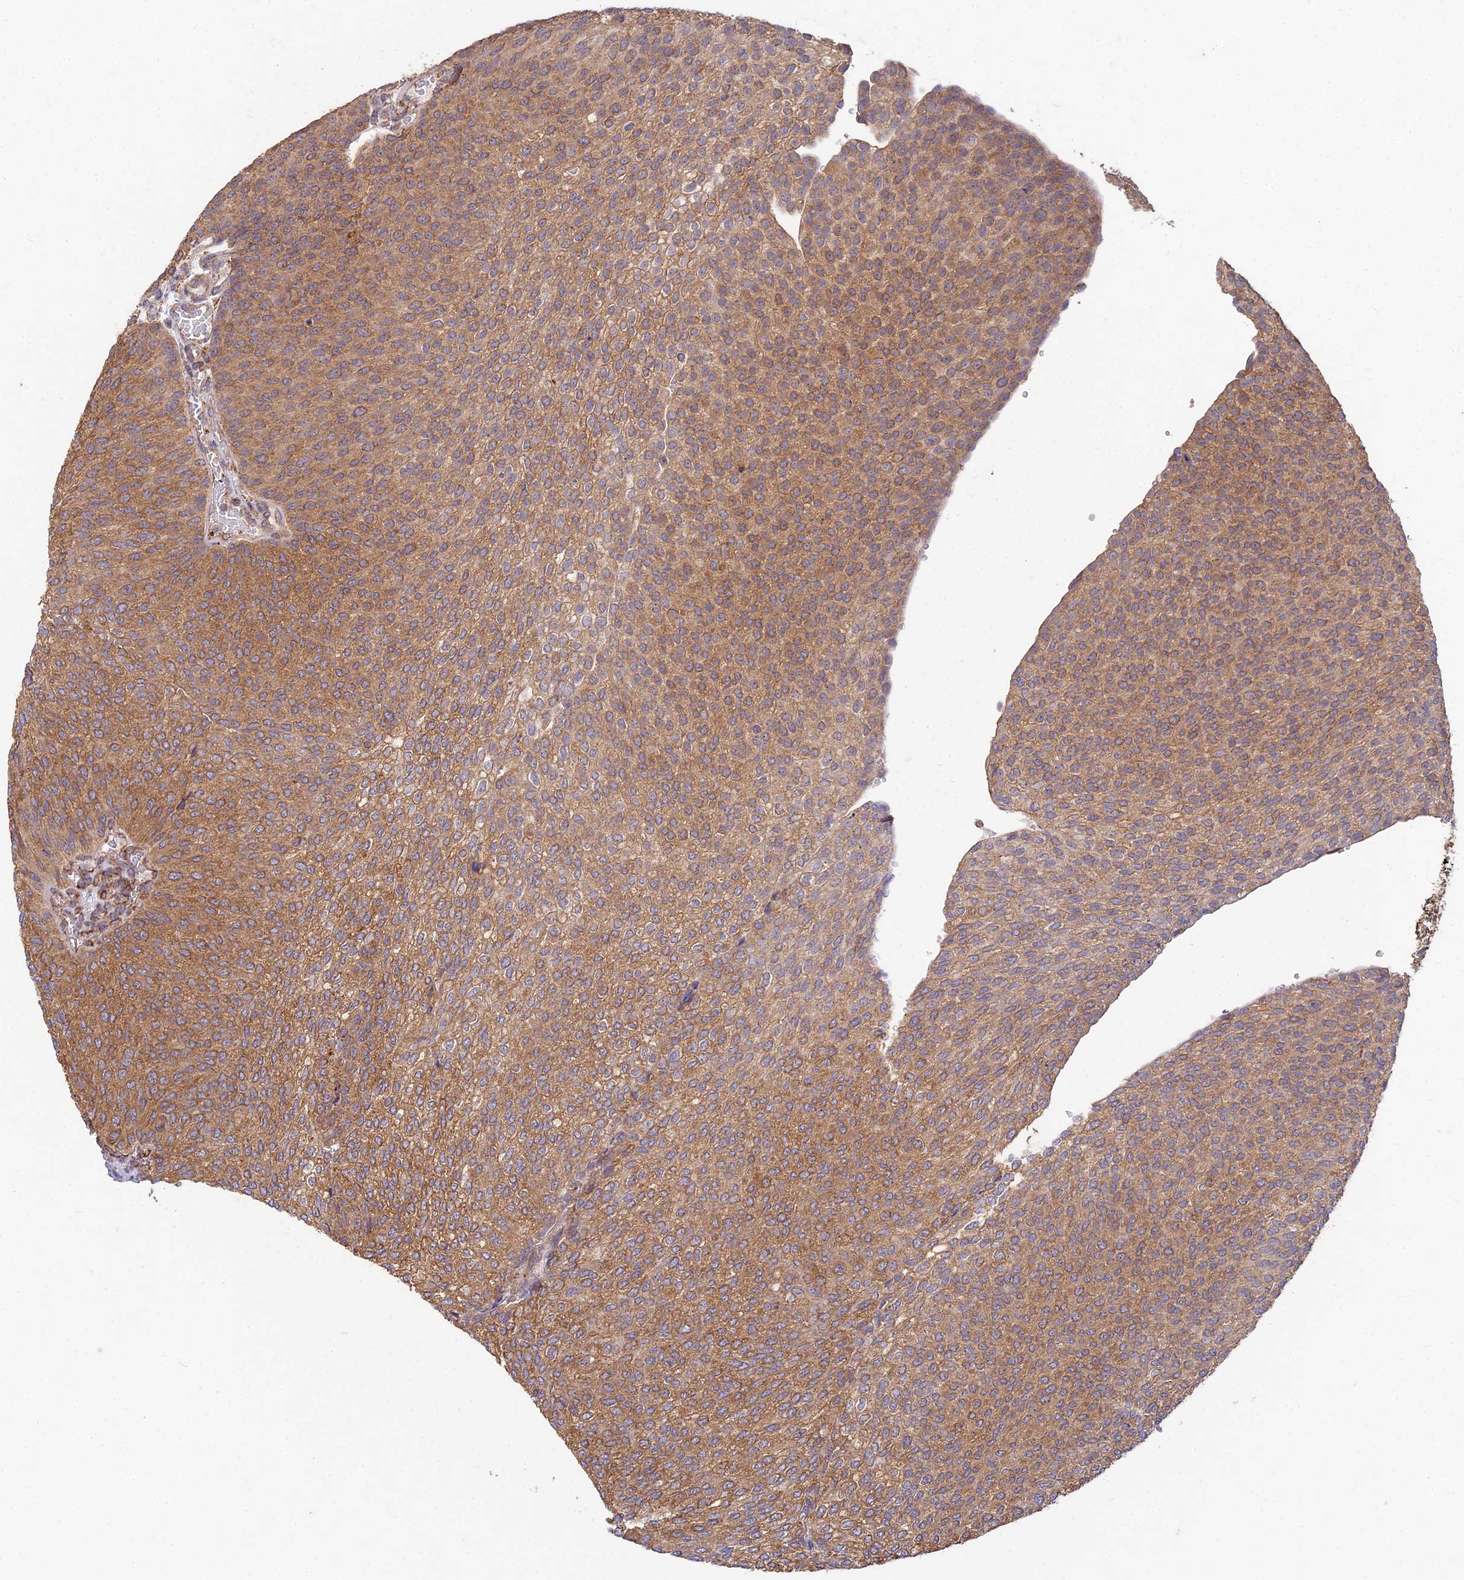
{"staining": {"intensity": "moderate", "quantity": ">75%", "location": "cytoplasmic/membranous"}, "tissue": "urothelial cancer", "cell_type": "Tumor cells", "image_type": "cancer", "snomed": [{"axis": "morphology", "description": "Urothelial carcinoma, High grade"}, {"axis": "topography", "description": "Urinary bladder"}], "caption": "This image shows immunohistochemistry (IHC) staining of urothelial cancer, with medium moderate cytoplasmic/membranous positivity in approximately >75% of tumor cells.", "gene": "NXNL2", "patient": {"sex": "female", "age": 79}}